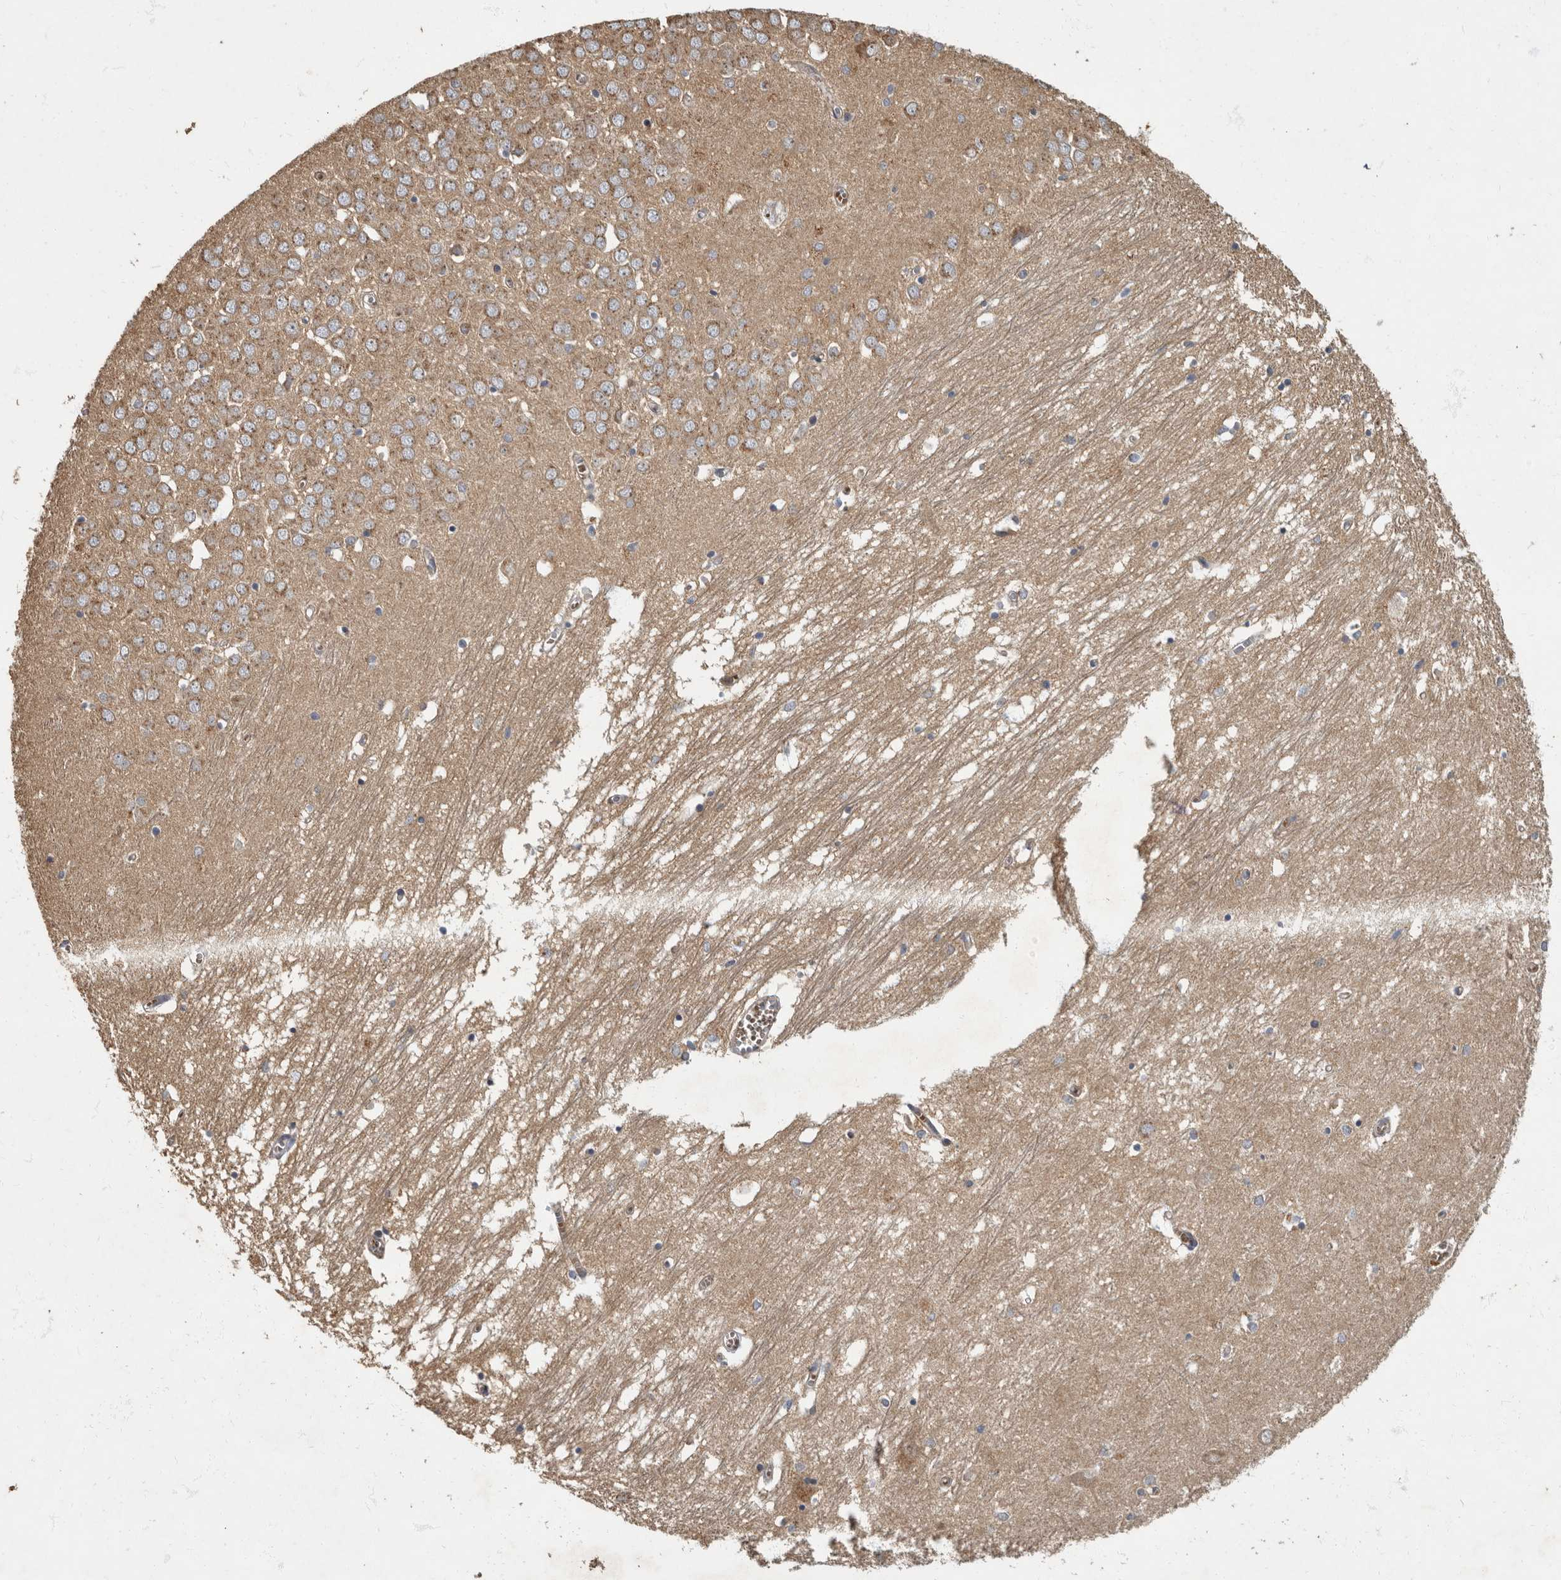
{"staining": {"intensity": "weak", "quantity": "<25%", "location": "cytoplasmic/membranous"}, "tissue": "hippocampus", "cell_type": "Glial cells", "image_type": "normal", "snomed": [{"axis": "morphology", "description": "Normal tissue, NOS"}, {"axis": "topography", "description": "Hippocampus"}], "caption": "This is an immunohistochemistry (IHC) photomicrograph of benign hippocampus. There is no positivity in glial cells.", "gene": "IQCK", "patient": {"sex": "male", "age": 70}}